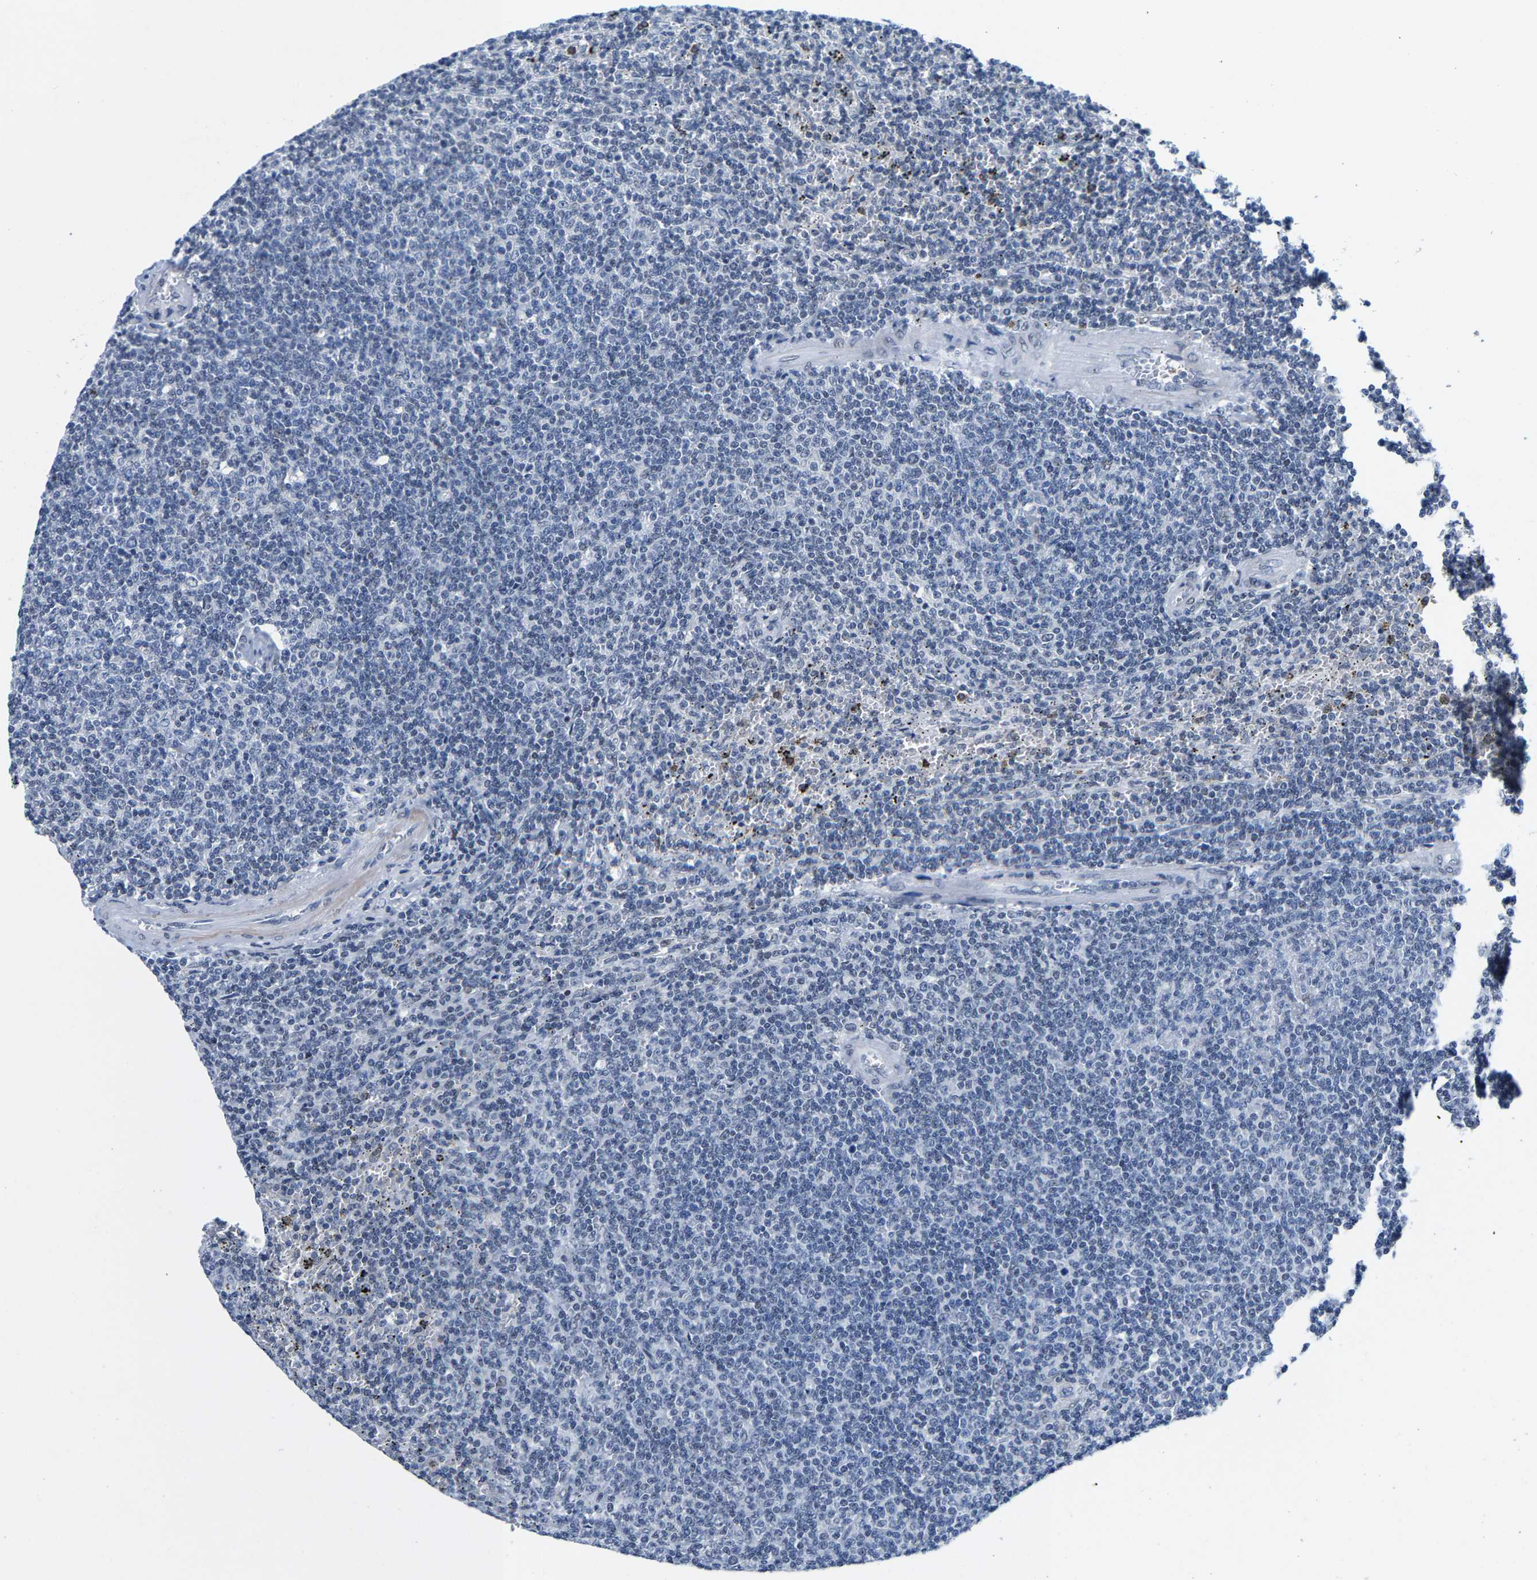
{"staining": {"intensity": "negative", "quantity": "none", "location": "none"}, "tissue": "lymphoma", "cell_type": "Tumor cells", "image_type": "cancer", "snomed": [{"axis": "morphology", "description": "Malignant lymphoma, non-Hodgkin's type, Low grade"}, {"axis": "topography", "description": "Spleen"}], "caption": "IHC histopathology image of neoplastic tissue: malignant lymphoma, non-Hodgkin's type (low-grade) stained with DAB exhibits no significant protein expression in tumor cells.", "gene": "SETD1B", "patient": {"sex": "female", "age": 50}}